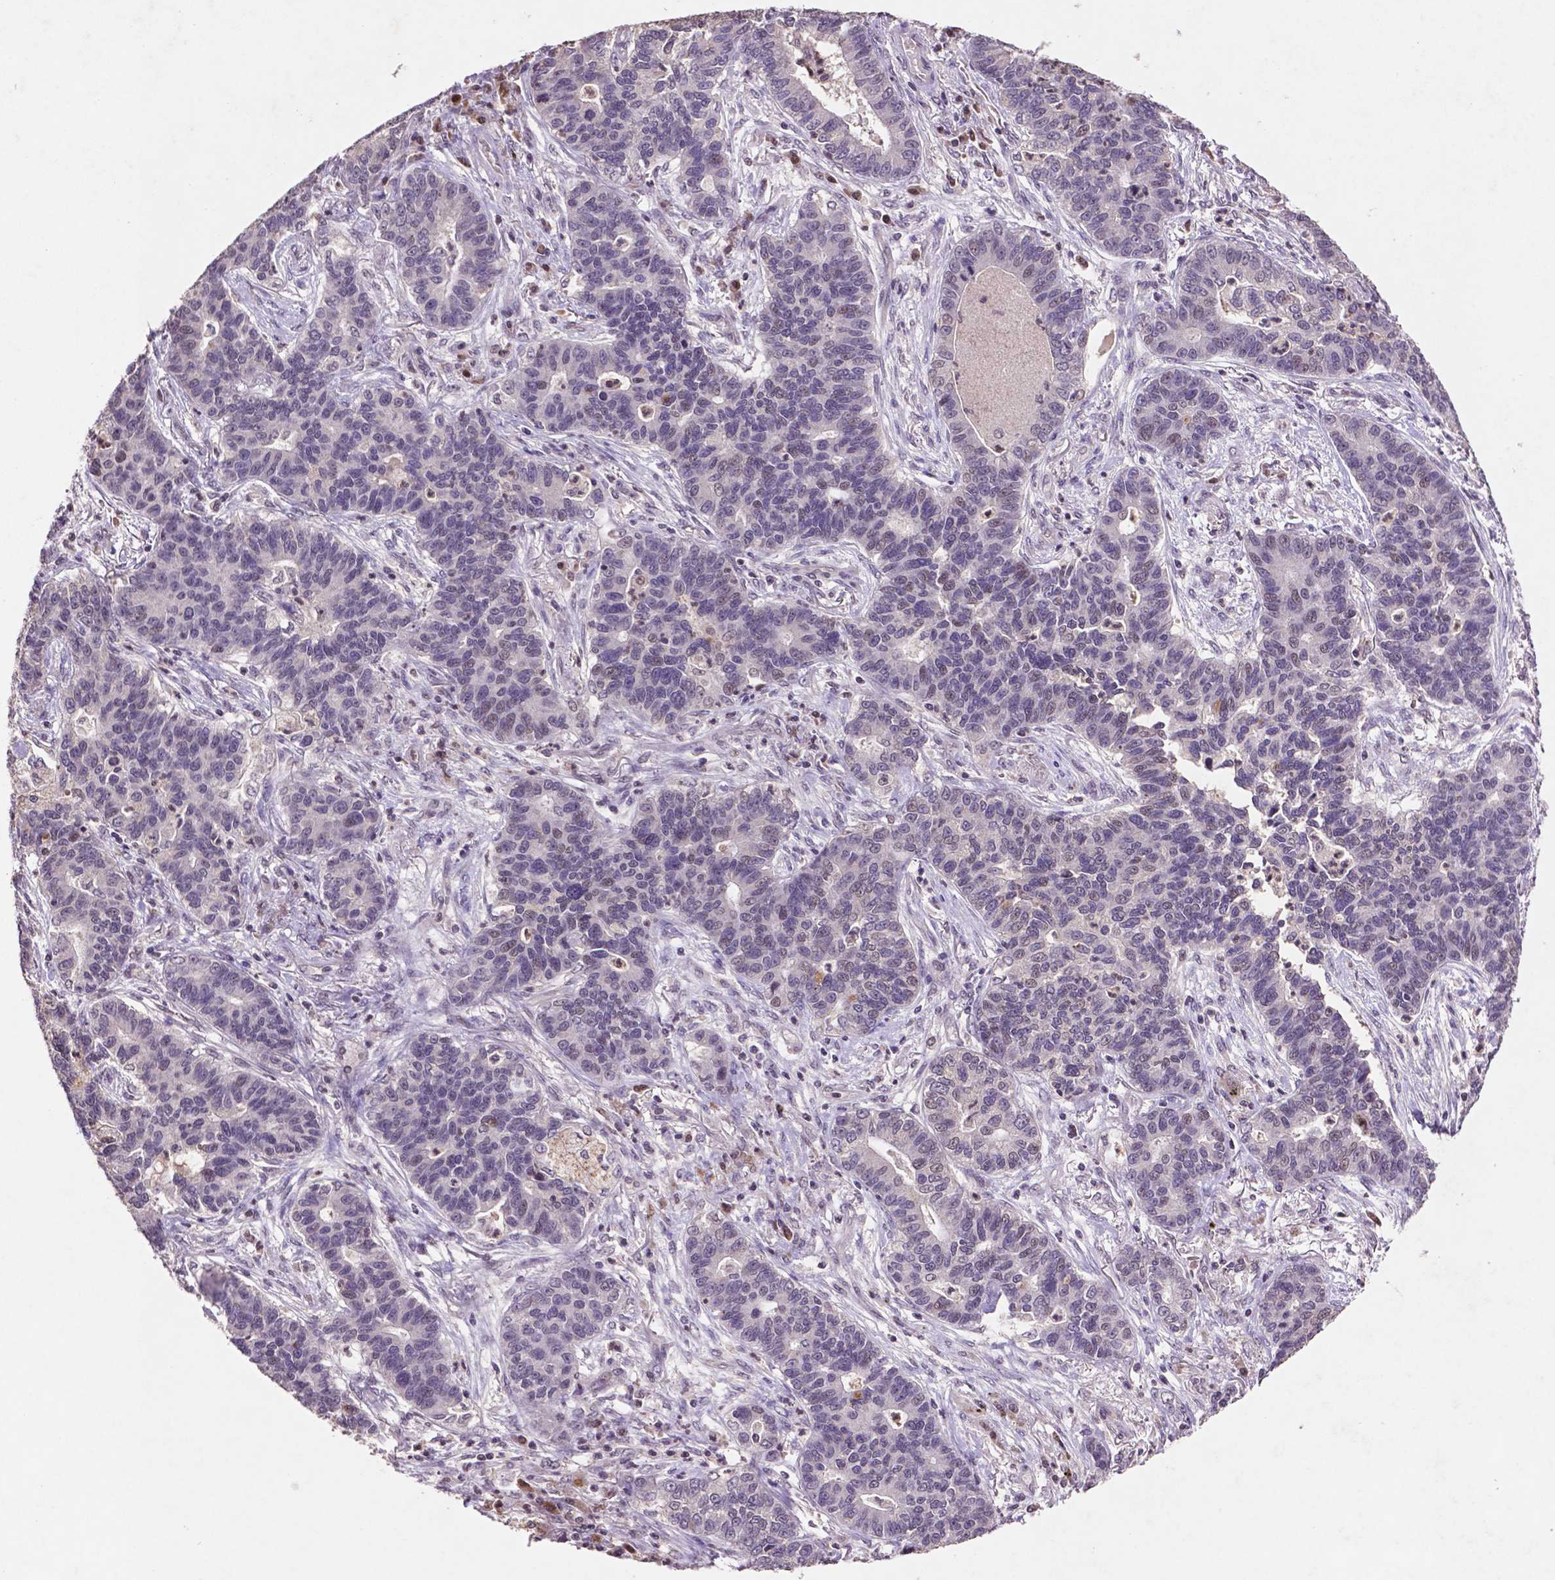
{"staining": {"intensity": "negative", "quantity": "none", "location": "none"}, "tissue": "lung cancer", "cell_type": "Tumor cells", "image_type": "cancer", "snomed": [{"axis": "morphology", "description": "Adenocarcinoma, NOS"}, {"axis": "topography", "description": "Lung"}], "caption": "This is an immunohistochemistry (IHC) photomicrograph of human lung cancer (adenocarcinoma). There is no expression in tumor cells.", "gene": "GLRX", "patient": {"sex": "female", "age": 57}}